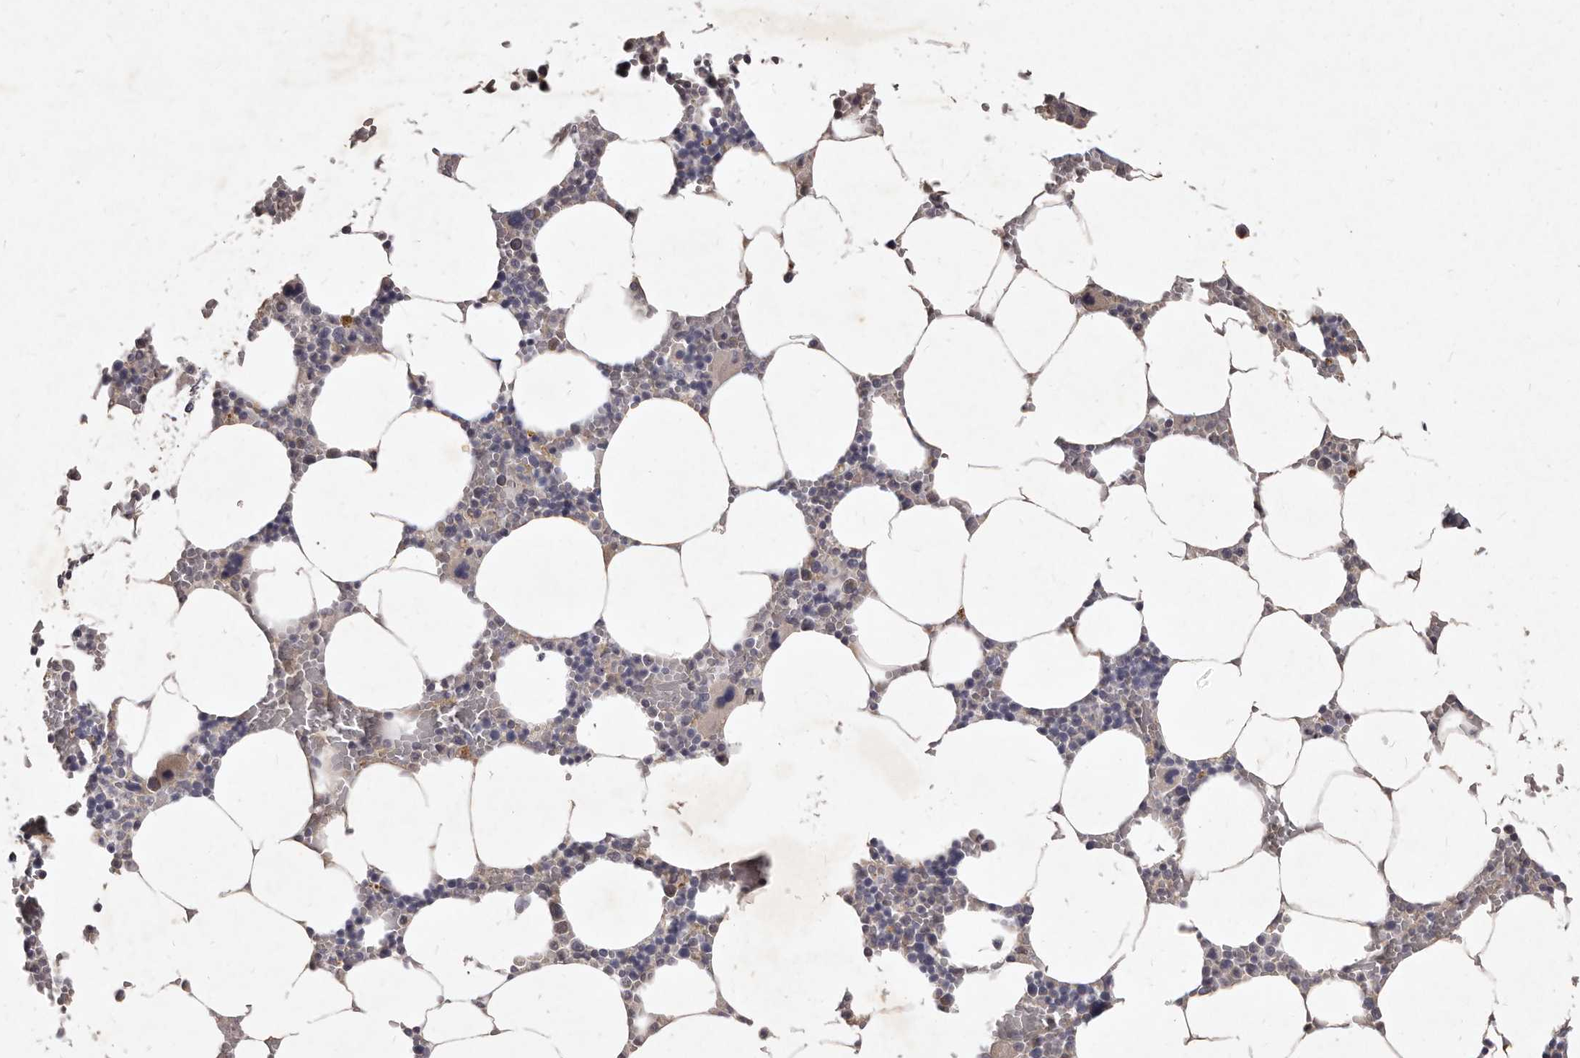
{"staining": {"intensity": "negative", "quantity": "none", "location": "none"}, "tissue": "bone marrow", "cell_type": "Hematopoietic cells", "image_type": "normal", "snomed": [{"axis": "morphology", "description": "Normal tissue, NOS"}, {"axis": "topography", "description": "Bone marrow"}], "caption": "An immunohistochemistry (IHC) image of unremarkable bone marrow is shown. There is no staining in hematopoietic cells of bone marrow.", "gene": "GPRC5C", "patient": {"sex": "male", "age": 70}}